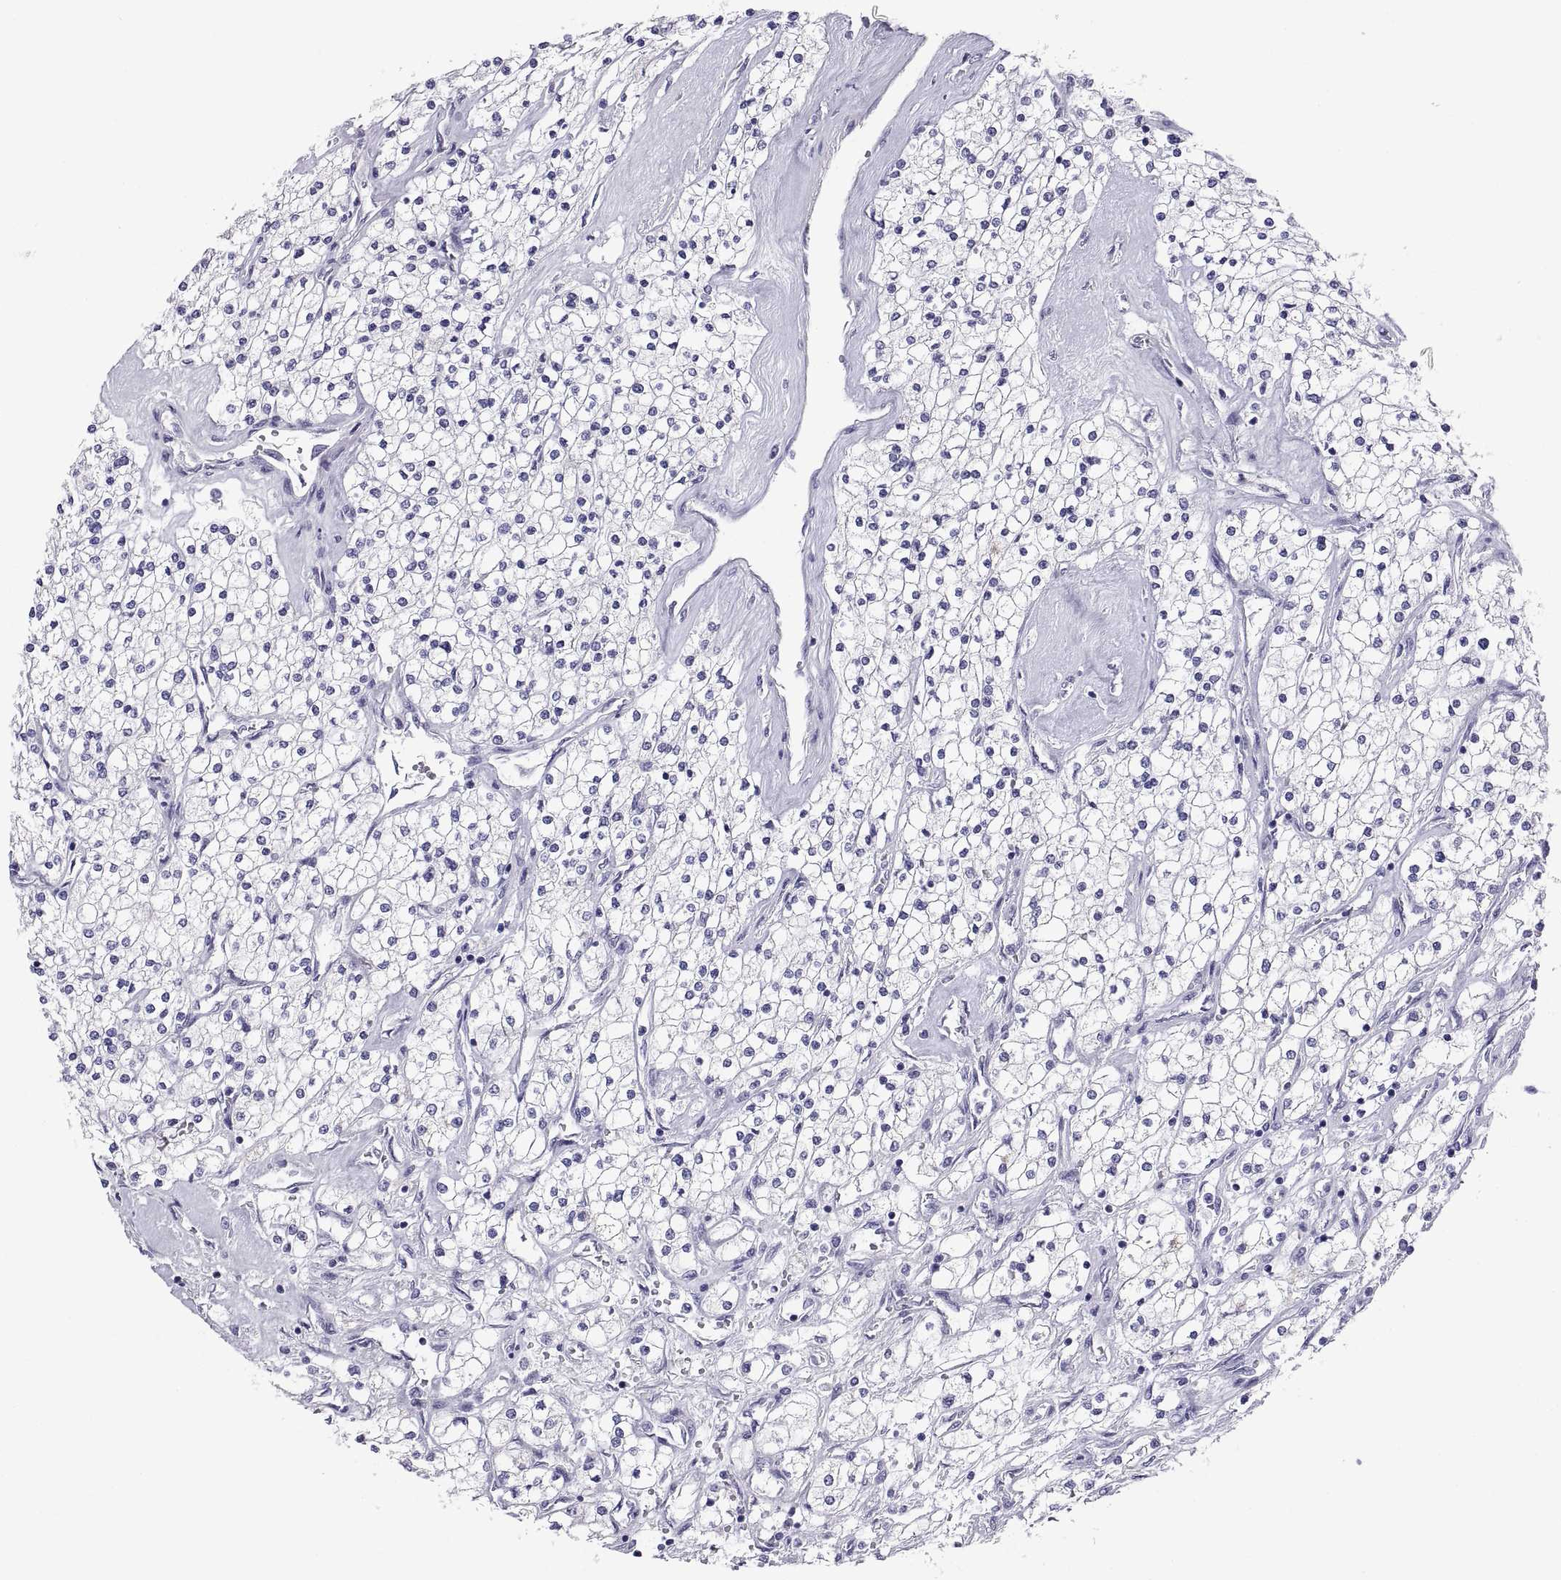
{"staining": {"intensity": "negative", "quantity": "none", "location": "none"}, "tissue": "renal cancer", "cell_type": "Tumor cells", "image_type": "cancer", "snomed": [{"axis": "morphology", "description": "Adenocarcinoma, NOS"}, {"axis": "topography", "description": "Kidney"}], "caption": "The micrograph demonstrates no significant staining in tumor cells of renal adenocarcinoma.", "gene": "FAM170A", "patient": {"sex": "male", "age": 80}}